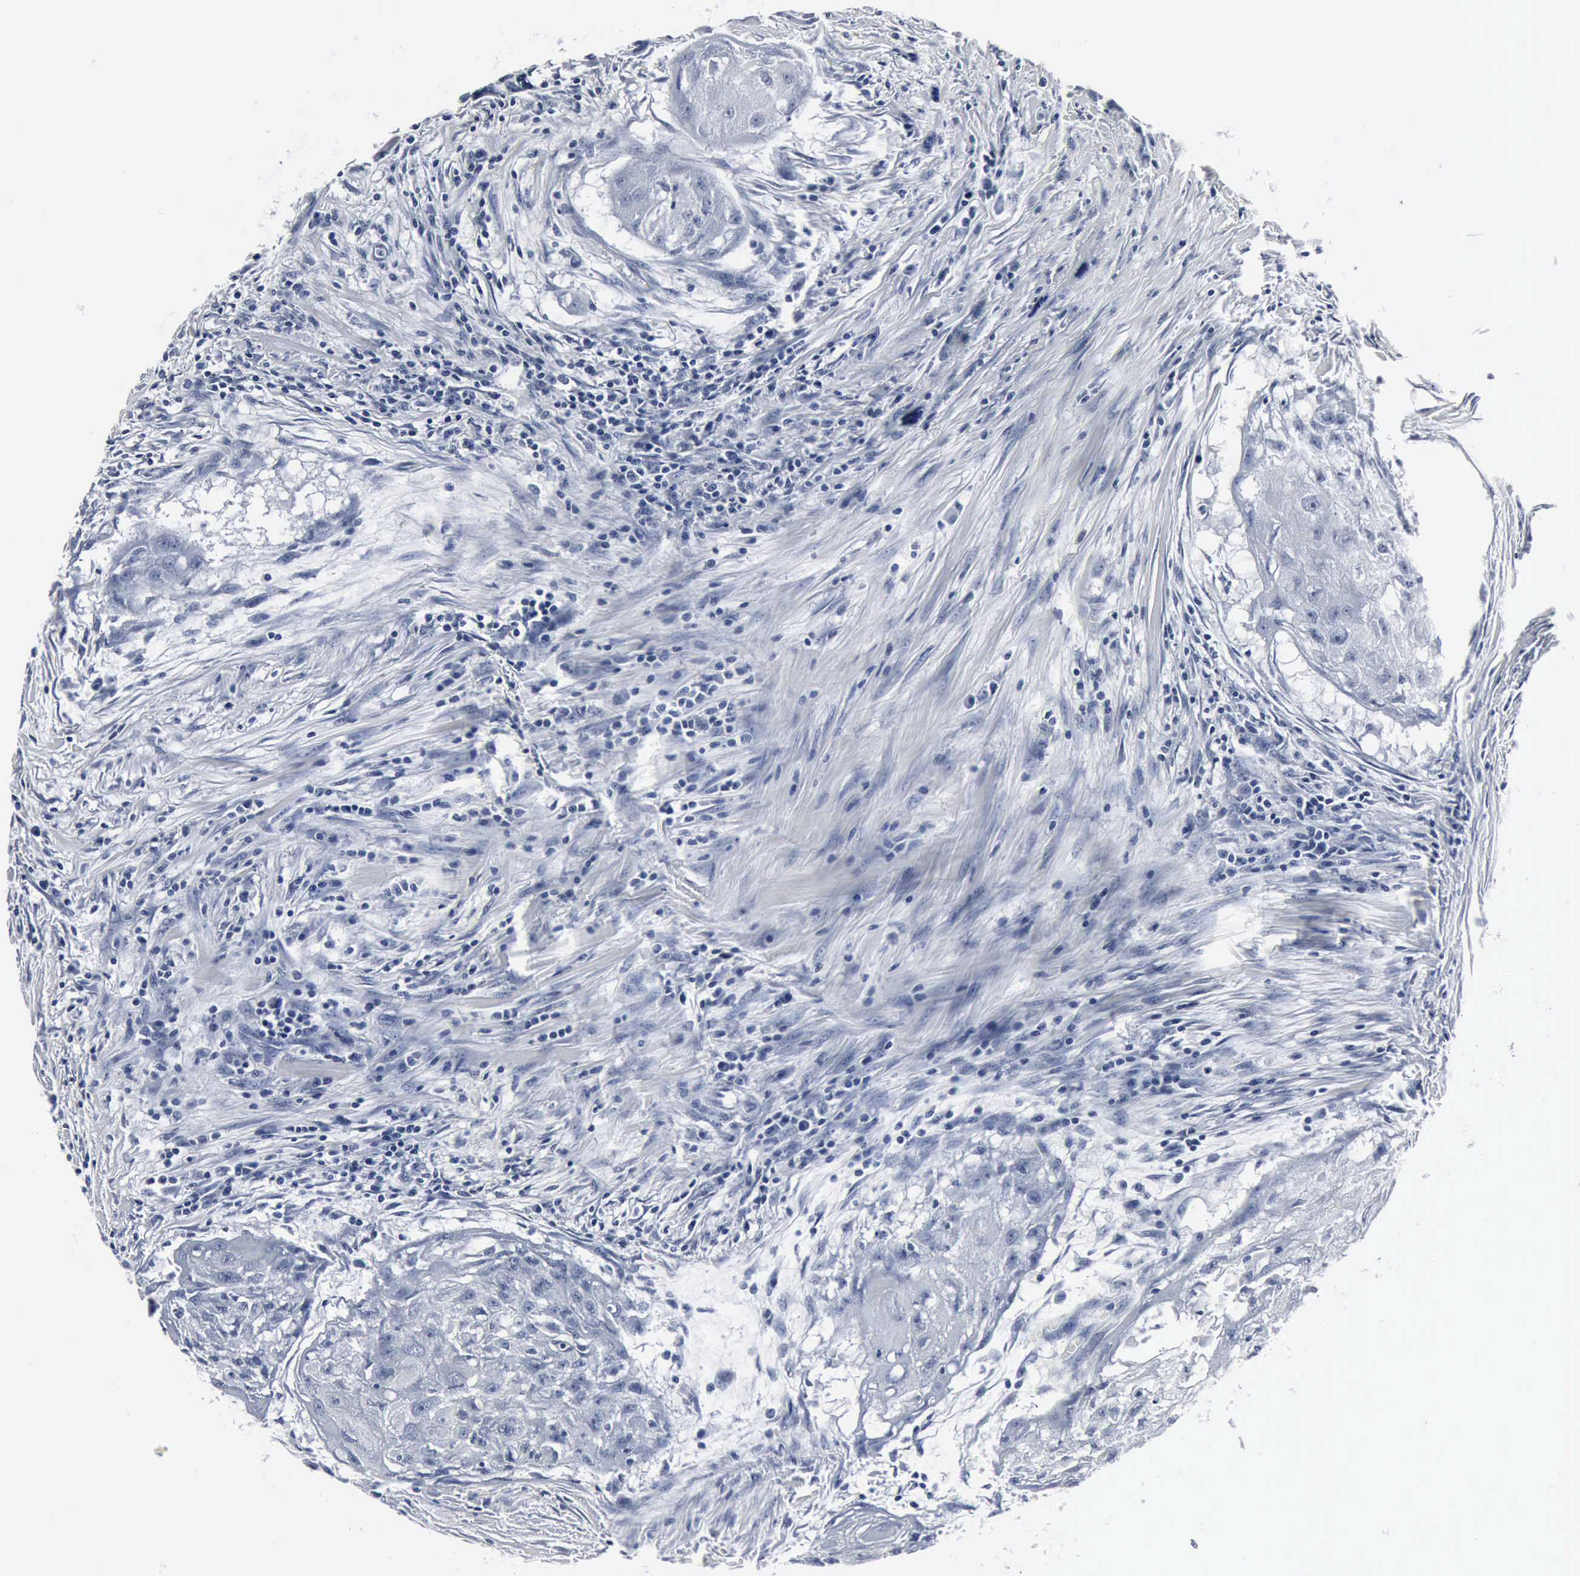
{"staining": {"intensity": "negative", "quantity": "none", "location": "none"}, "tissue": "head and neck cancer", "cell_type": "Tumor cells", "image_type": "cancer", "snomed": [{"axis": "morphology", "description": "Squamous cell carcinoma, NOS"}, {"axis": "topography", "description": "Head-Neck"}], "caption": "Head and neck squamous cell carcinoma stained for a protein using IHC demonstrates no staining tumor cells.", "gene": "SNAP25", "patient": {"sex": "male", "age": 64}}